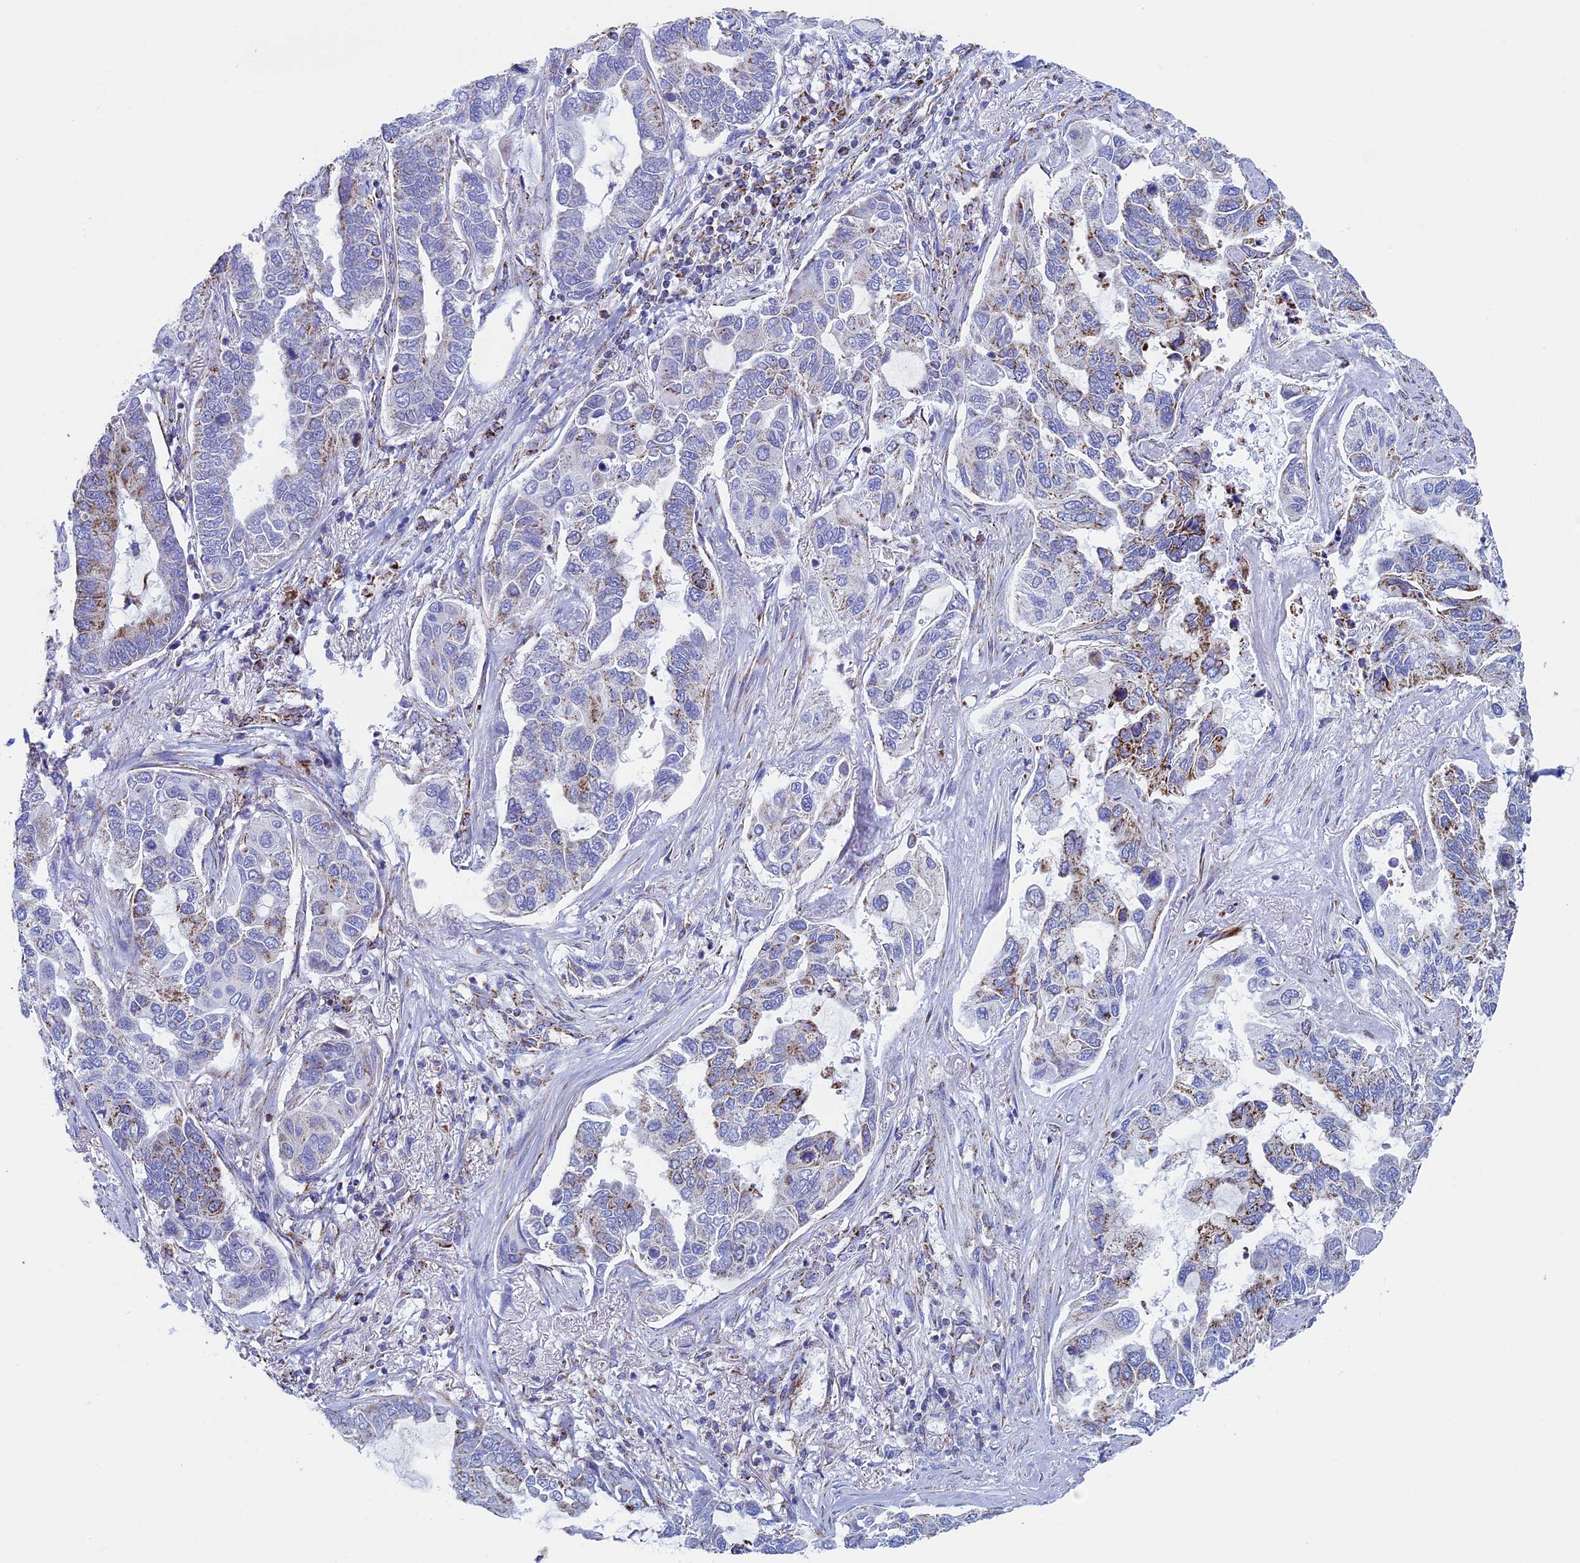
{"staining": {"intensity": "moderate", "quantity": "<25%", "location": "cytoplasmic/membranous"}, "tissue": "lung cancer", "cell_type": "Tumor cells", "image_type": "cancer", "snomed": [{"axis": "morphology", "description": "Adenocarcinoma, NOS"}, {"axis": "topography", "description": "Lung"}], "caption": "Tumor cells reveal moderate cytoplasmic/membranous staining in about <25% of cells in lung cancer (adenocarcinoma).", "gene": "UQCRFS1", "patient": {"sex": "male", "age": 64}}